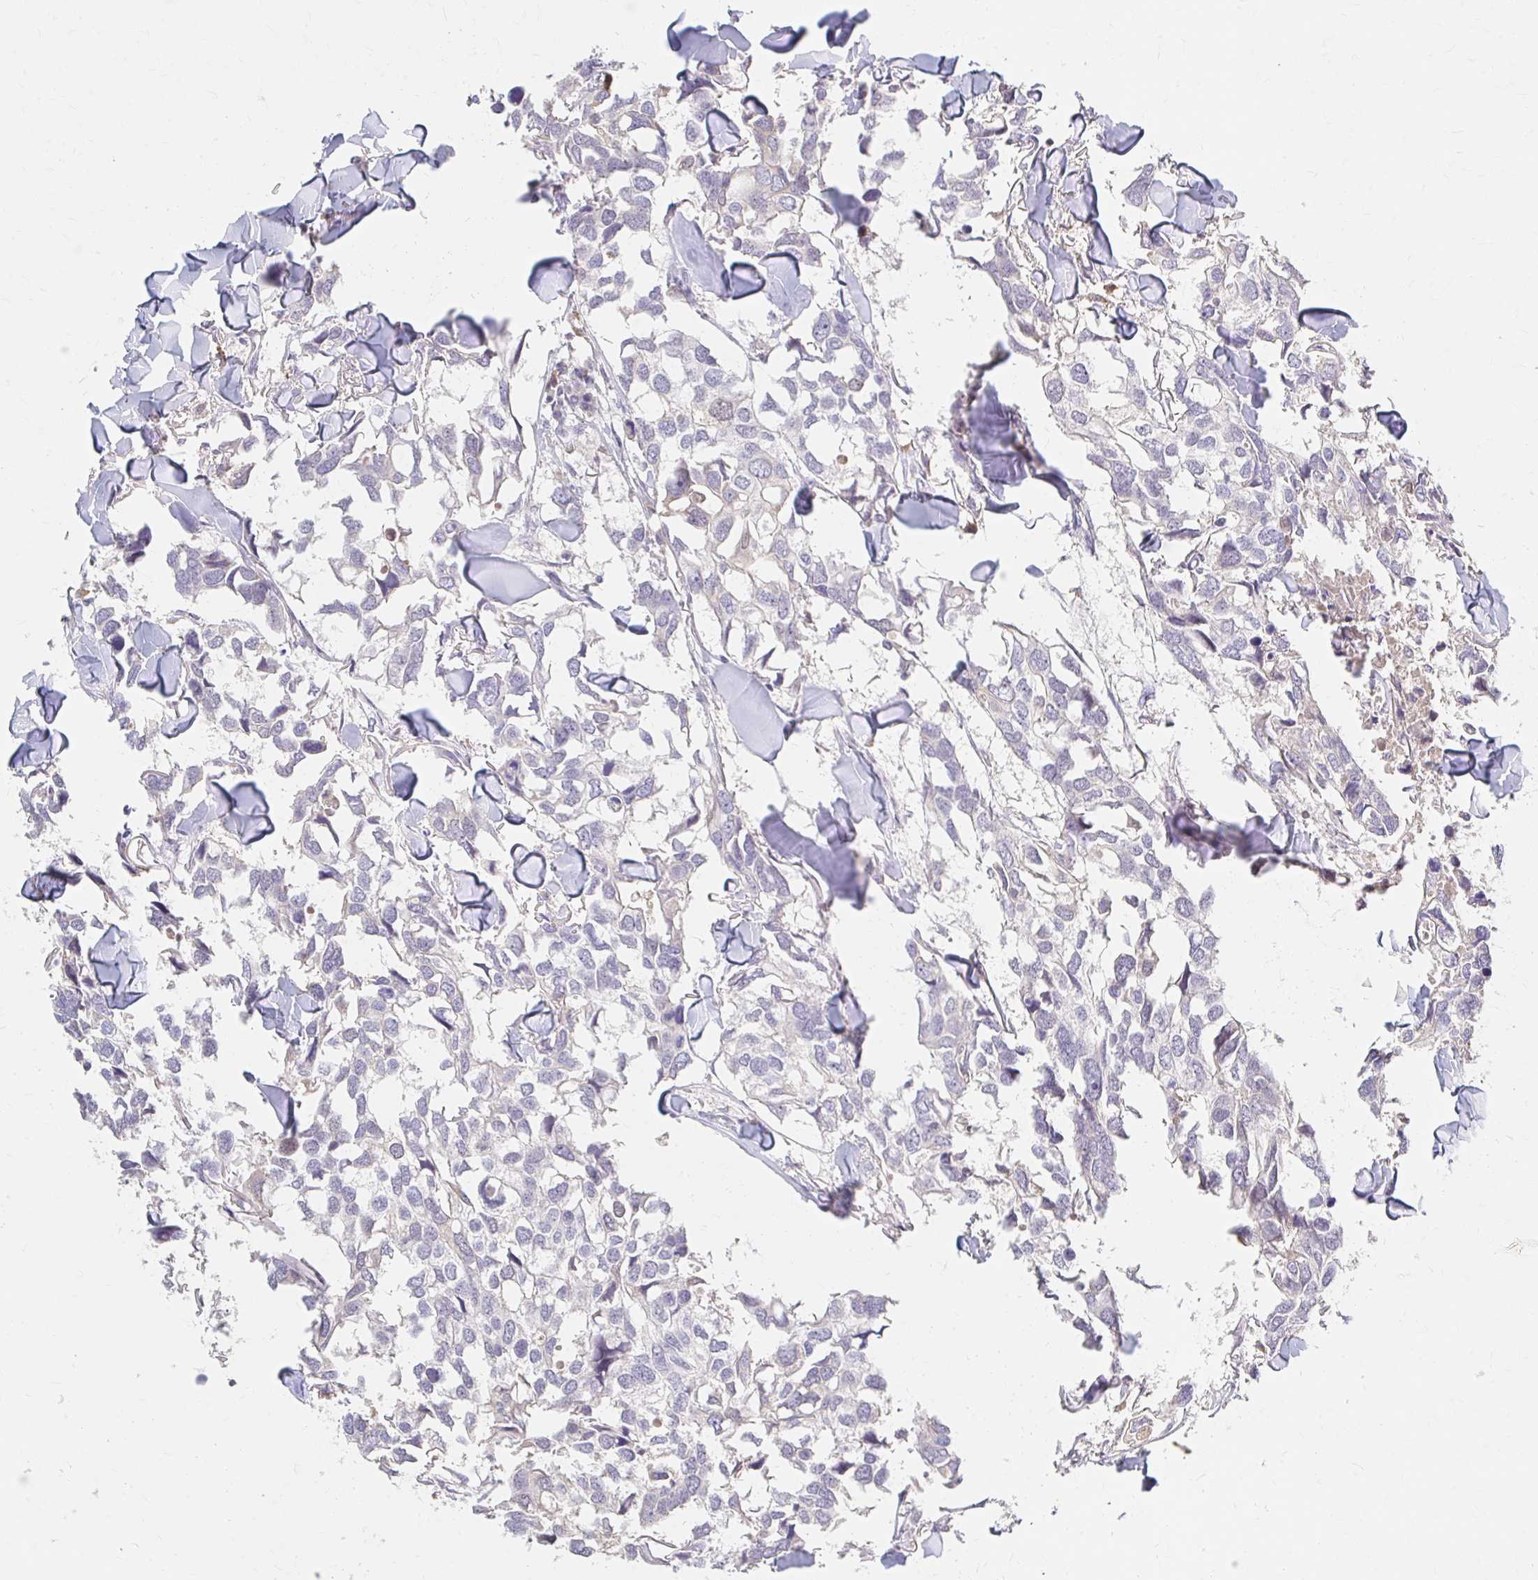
{"staining": {"intensity": "negative", "quantity": "none", "location": "none"}, "tissue": "breast cancer", "cell_type": "Tumor cells", "image_type": "cancer", "snomed": [{"axis": "morphology", "description": "Duct carcinoma"}, {"axis": "topography", "description": "Breast"}], "caption": "DAB immunohistochemical staining of human breast cancer (infiltrating ductal carcinoma) shows no significant positivity in tumor cells.", "gene": "HMGCS2", "patient": {"sex": "female", "age": 83}}